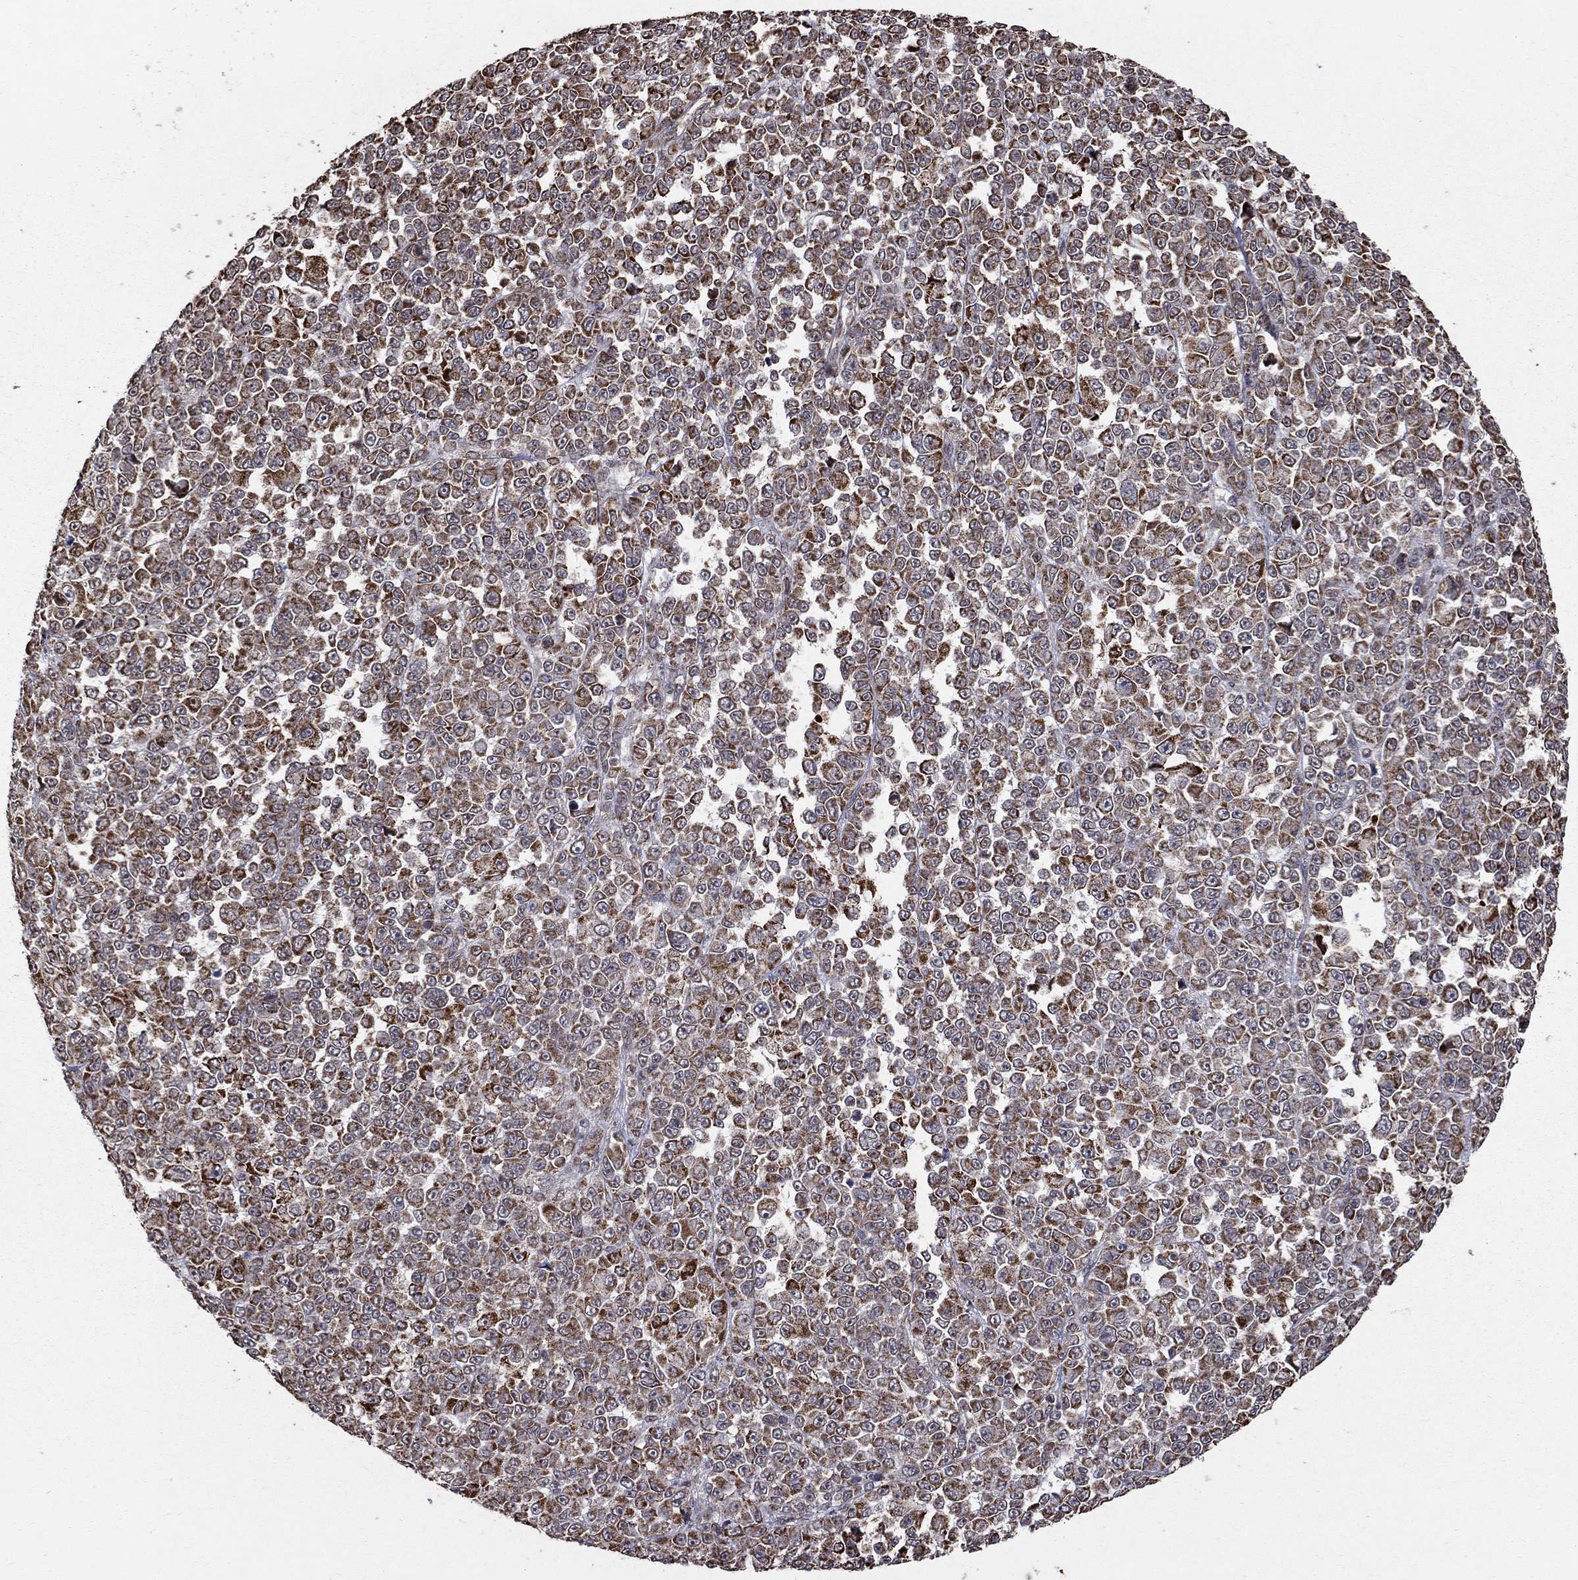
{"staining": {"intensity": "strong", "quantity": "<25%", "location": "cytoplasmic/membranous"}, "tissue": "melanoma", "cell_type": "Tumor cells", "image_type": "cancer", "snomed": [{"axis": "morphology", "description": "Malignant melanoma, NOS"}, {"axis": "topography", "description": "Skin"}], "caption": "High-magnification brightfield microscopy of malignant melanoma stained with DAB (3,3'-diaminobenzidine) (brown) and counterstained with hematoxylin (blue). tumor cells exhibit strong cytoplasmic/membranous expression is present in approximately<25% of cells.", "gene": "ACOT13", "patient": {"sex": "female", "age": 95}}